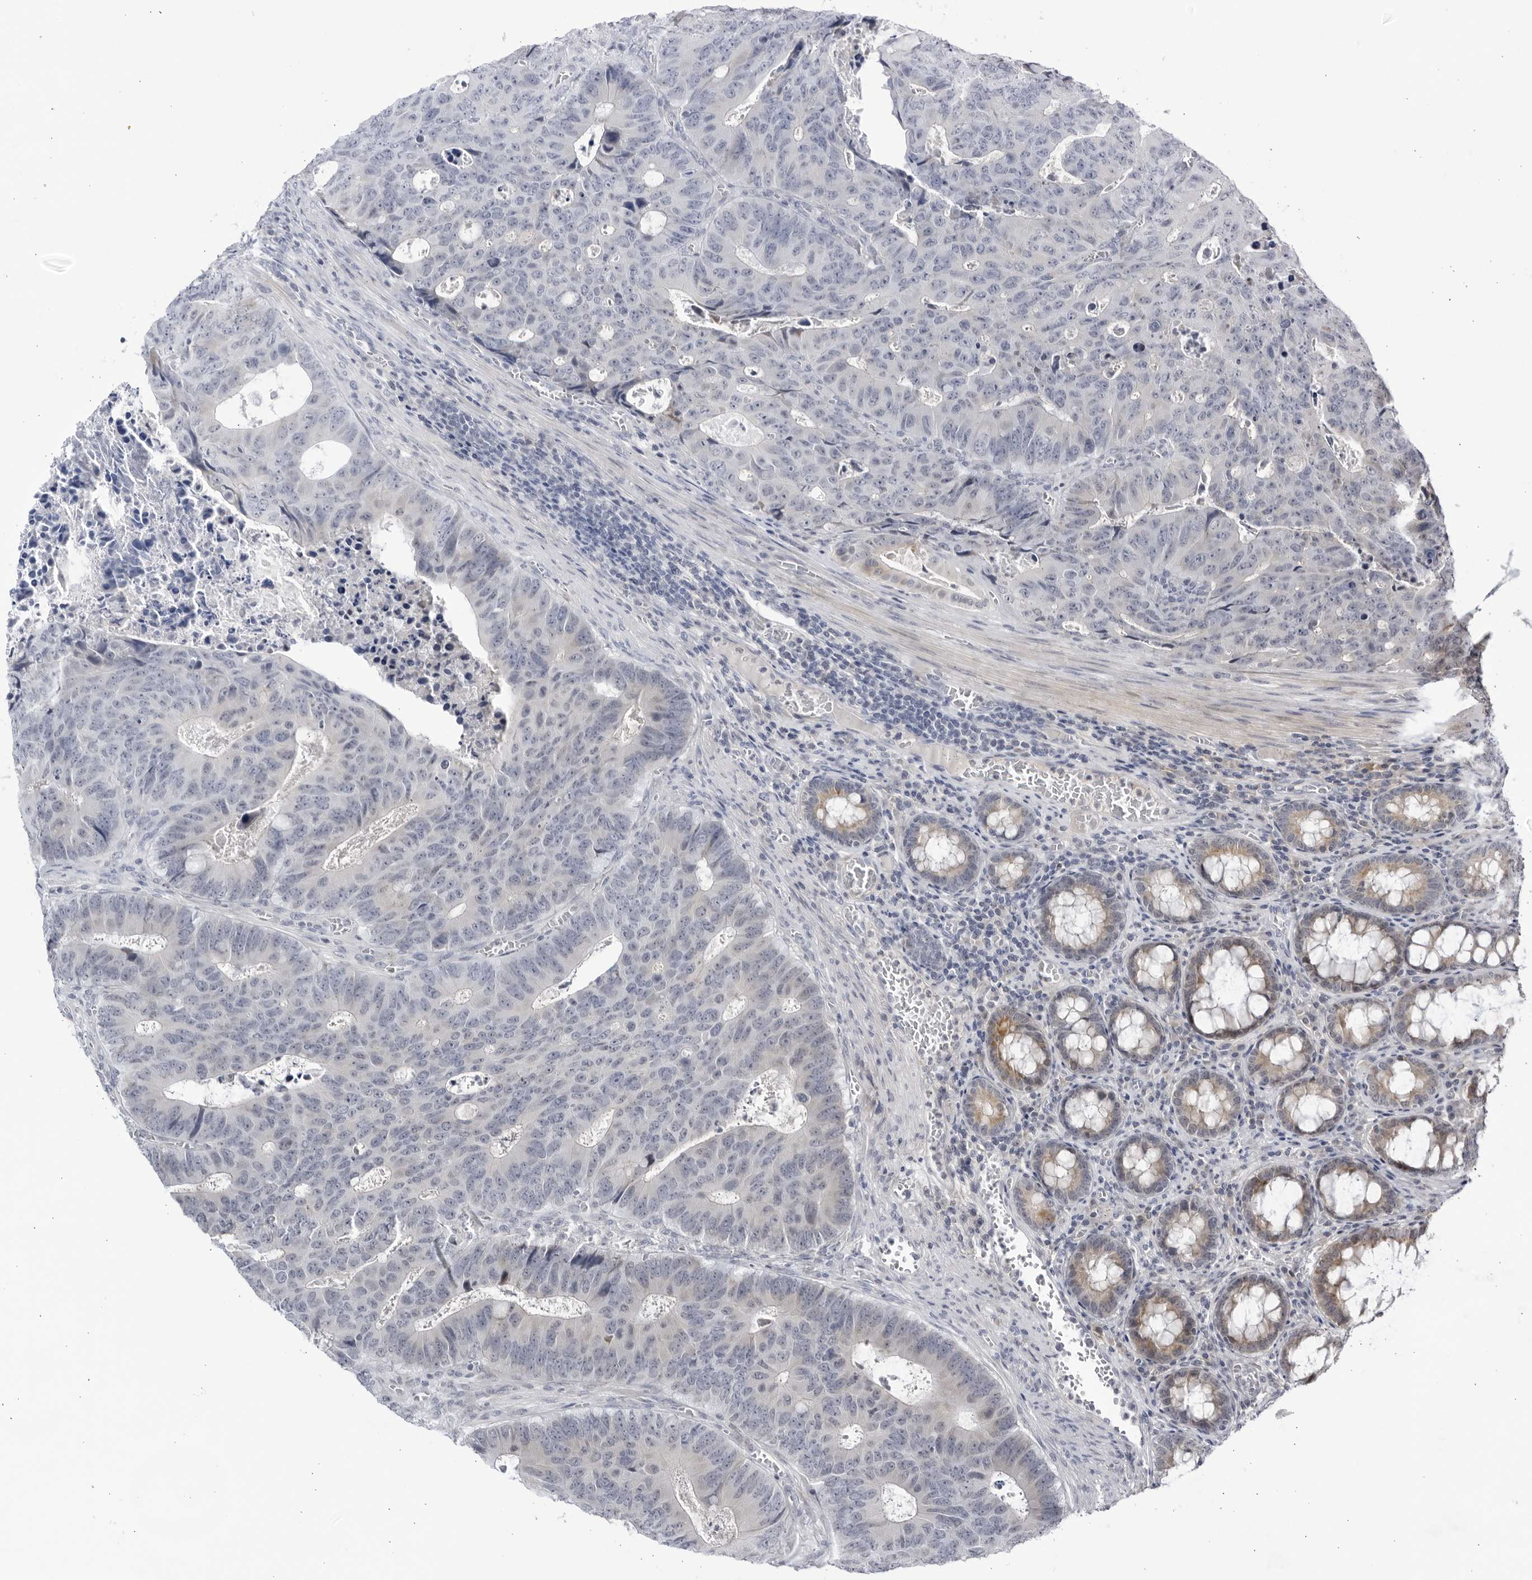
{"staining": {"intensity": "weak", "quantity": "<25%", "location": "cytoplasmic/membranous"}, "tissue": "colorectal cancer", "cell_type": "Tumor cells", "image_type": "cancer", "snomed": [{"axis": "morphology", "description": "Adenocarcinoma, NOS"}, {"axis": "topography", "description": "Colon"}], "caption": "Tumor cells are negative for brown protein staining in colorectal cancer (adenocarcinoma).", "gene": "CNBD1", "patient": {"sex": "male", "age": 87}}